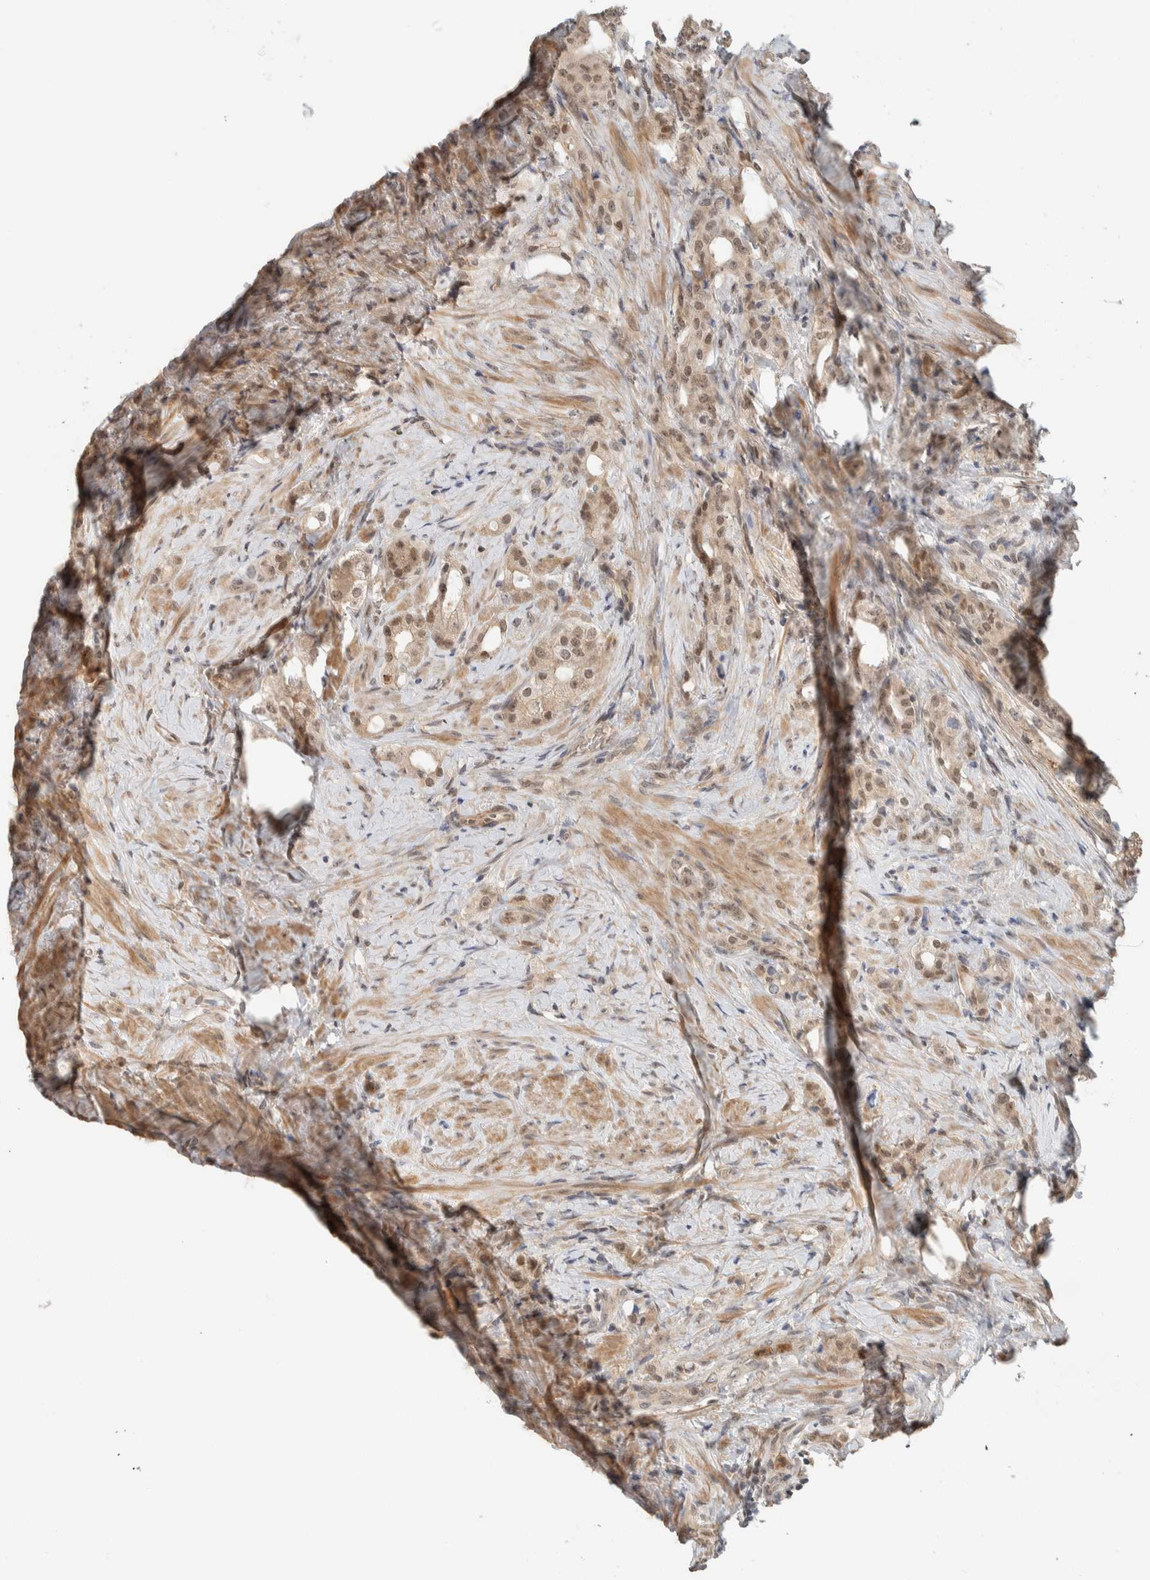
{"staining": {"intensity": "weak", "quantity": "25%-75%", "location": "cytoplasmic/membranous,nuclear"}, "tissue": "prostate cancer", "cell_type": "Tumor cells", "image_type": "cancer", "snomed": [{"axis": "morphology", "description": "Adenocarcinoma, High grade"}, {"axis": "topography", "description": "Prostate"}], "caption": "A brown stain shows weak cytoplasmic/membranous and nuclear staining of a protein in human high-grade adenocarcinoma (prostate) tumor cells.", "gene": "ZBTB2", "patient": {"sex": "male", "age": 63}}